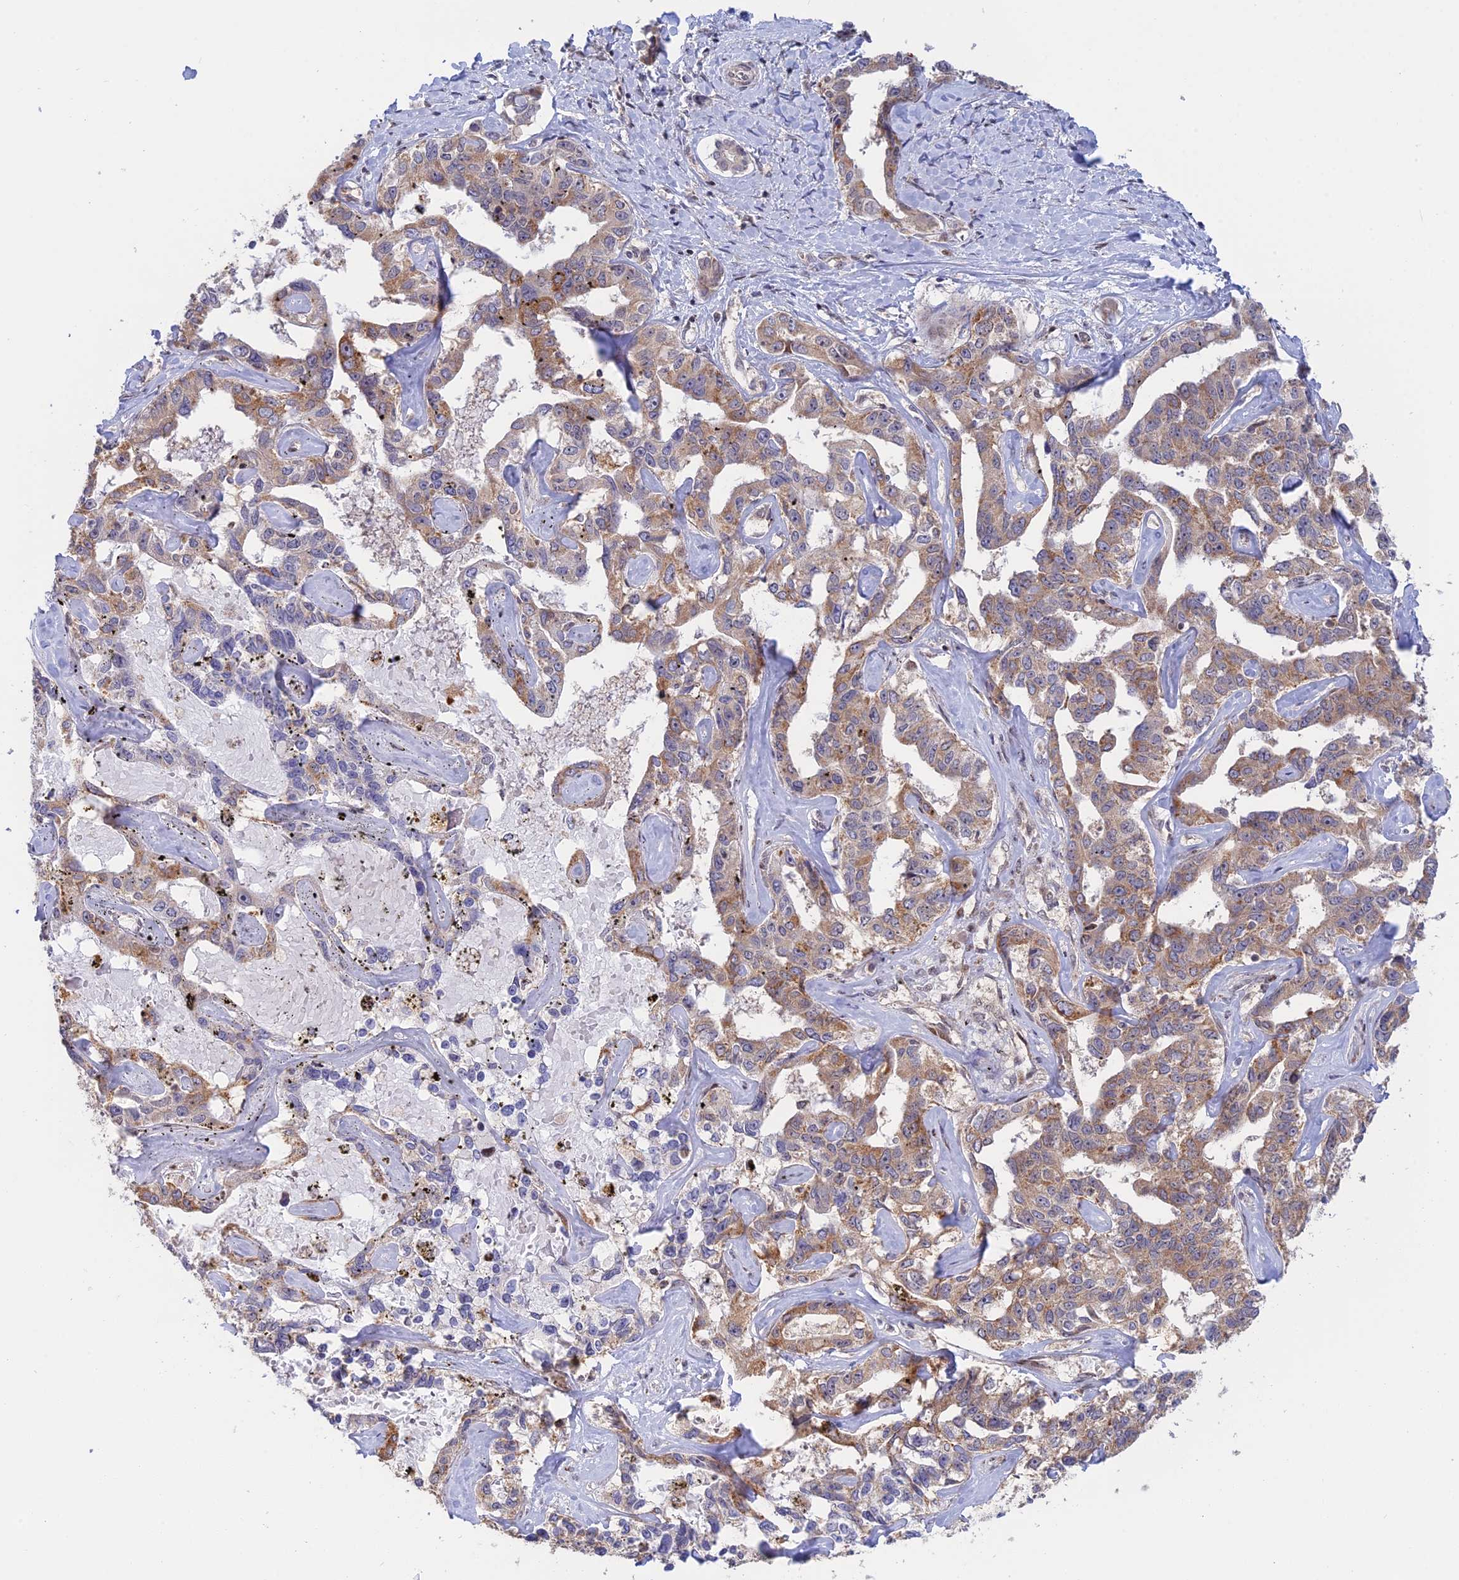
{"staining": {"intensity": "moderate", "quantity": ">75%", "location": "cytoplasmic/membranous"}, "tissue": "liver cancer", "cell_type": "Tumor cells", "image_type": "cancer", "snomed": [{"axis": "morphology", "description": "Cholangiocarcinoma"}, {"axis": "topography", "description": "Liver"}], "caption": "Protein staining by IHC shows moderate cytoplasmic/membranous staining in approximately >75% of tumor cells in liver cholangiocarcinoma. (DAB = brown stain, brightfield microscopy at high magnification).", "gene": "GSKIP", "patient": {"sex": "male", "age": 59}}